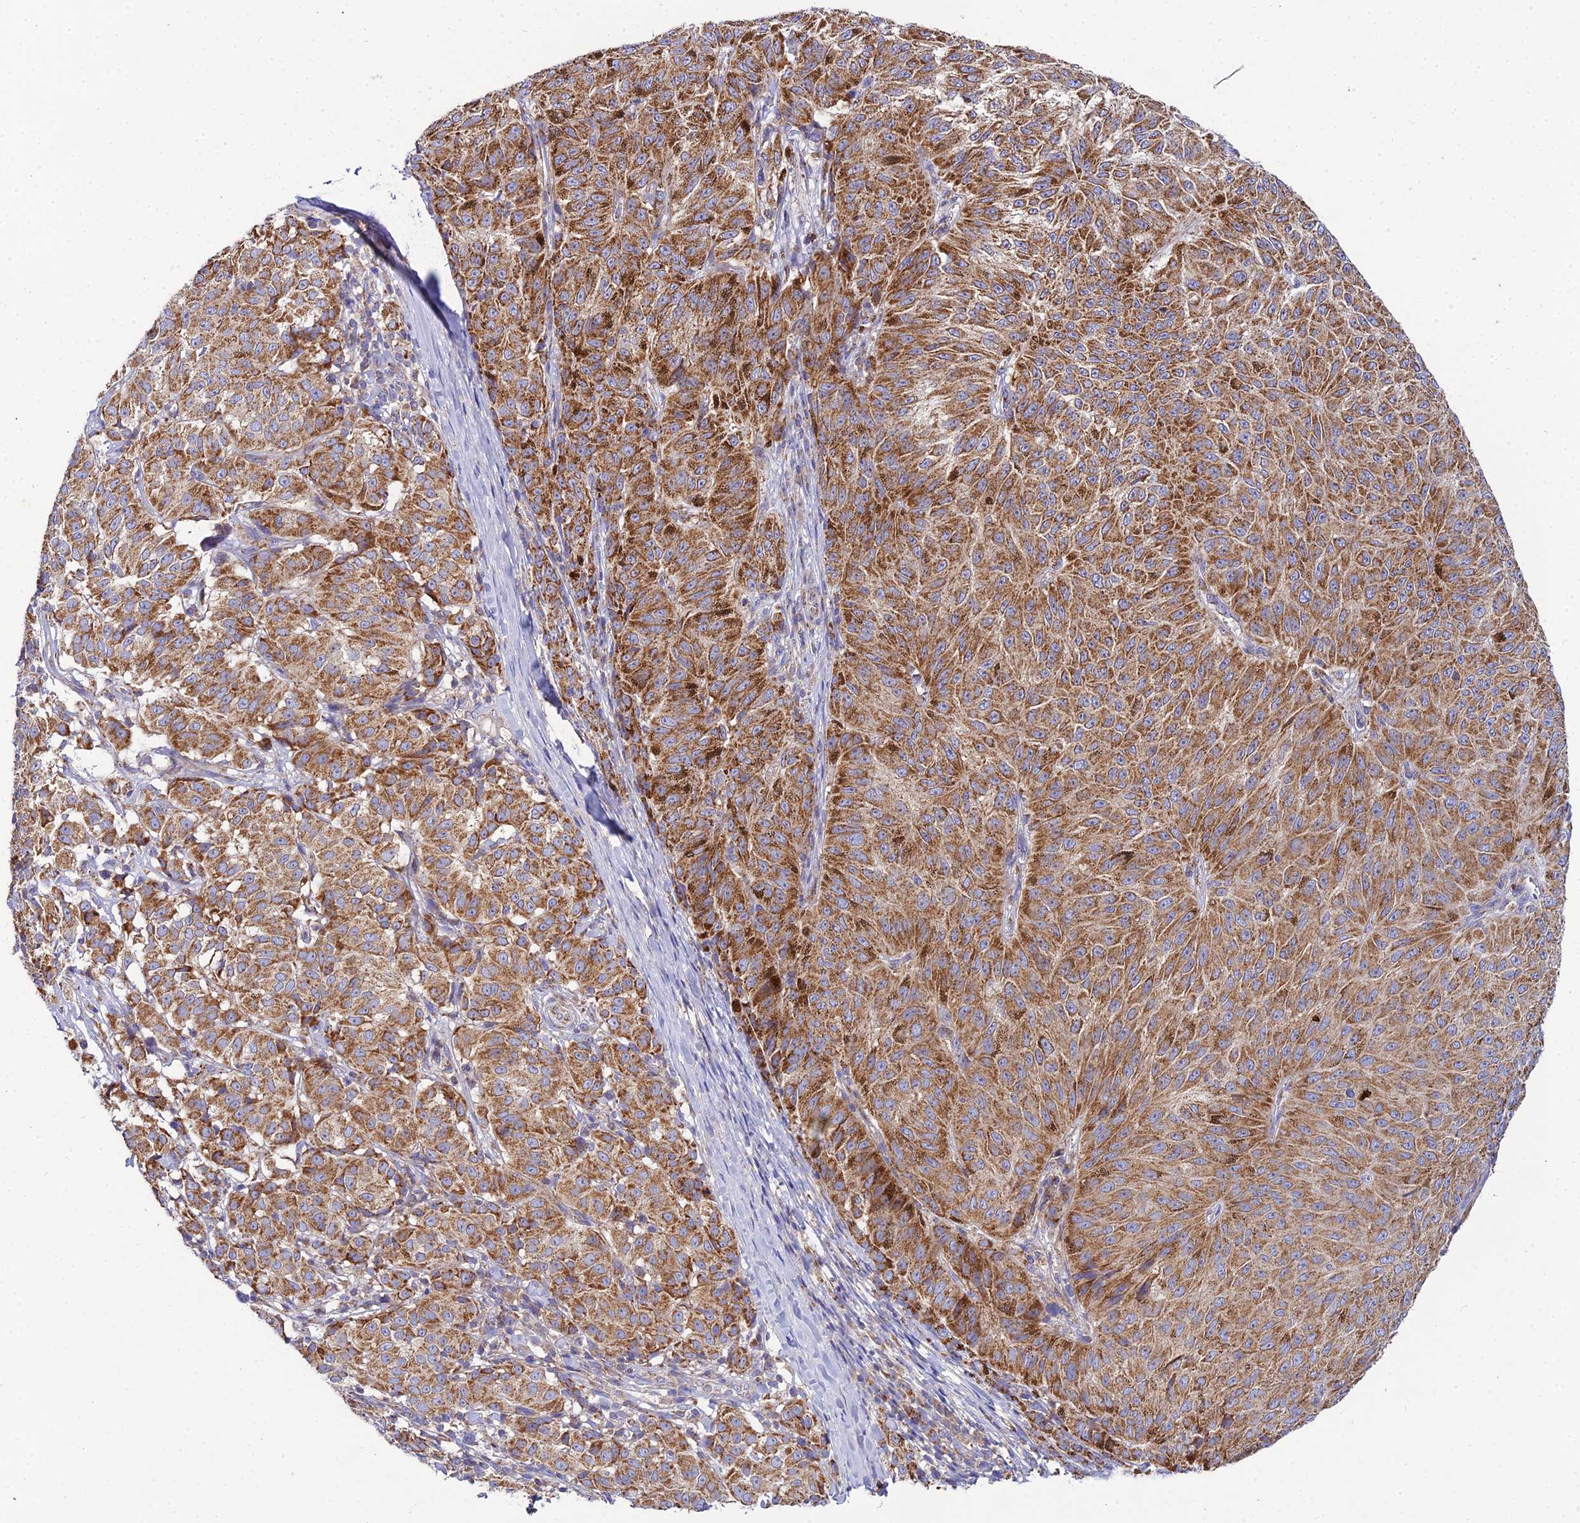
{"staining": {"intensity": "moderate", "quantity": ">75%", "location": "cytoplasmic/membranous"}, "tissue": "melanoma", "cell_type": "Tumor cells", "image_type": "cancer", "snomed": [{"axis": "morphology", "description": "Malignant melanoma, NOS"}, {"axis": "topography", "description": "Skin"}], "caption": "Immunohistochemical staining of human melanoma demonstrates medium levels of moderate cytoplasmic/membranous protein positivity in approximately >75% of tumor cells. (Stains: DAB (3,3'-diaminobenzidine) in brown, nuclei in blue, Microscopy: brightfield microscopy at high magnification).", "gene": "NIPSNAP3A", "patient": {"sex": "female", "age": 72}}